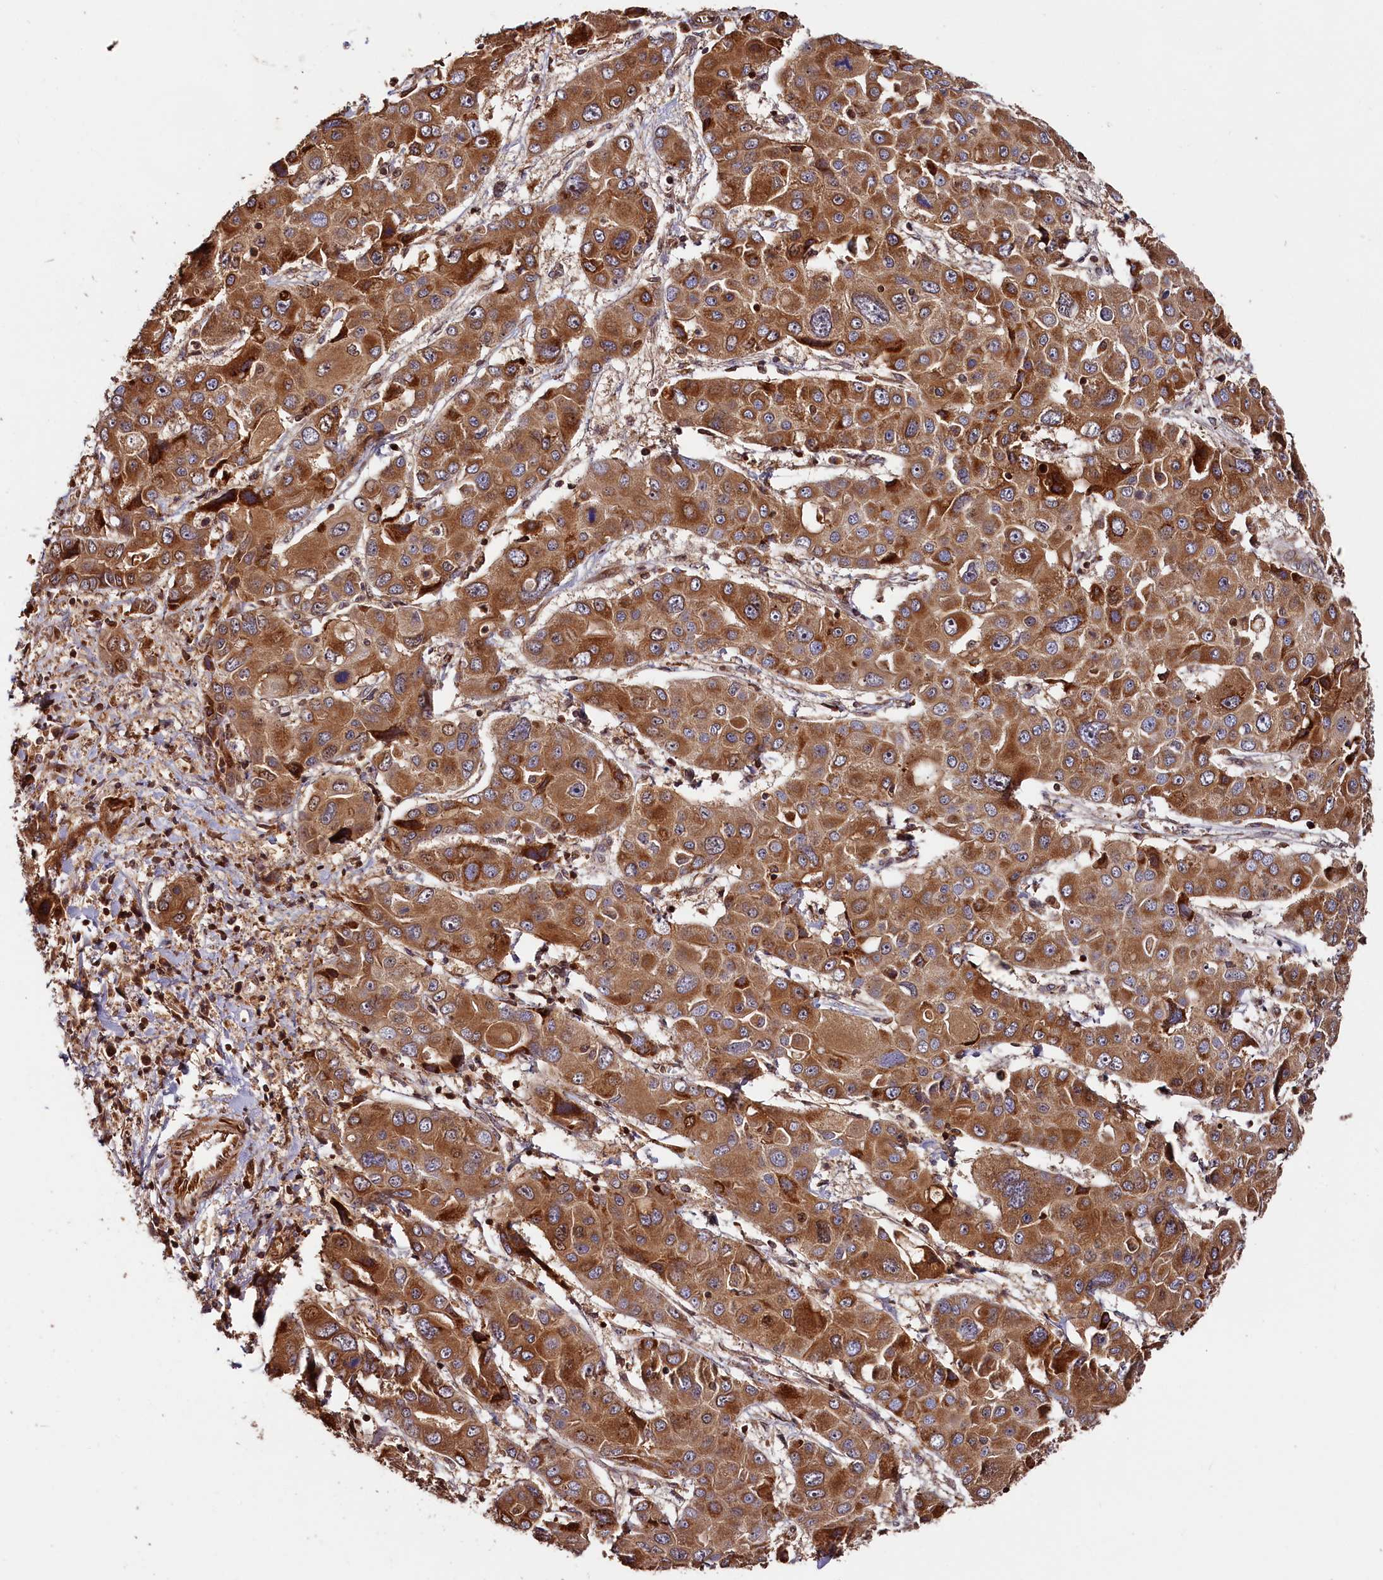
{"staining": {"intensity": "strong", "quantity": ">75%", "location": "cytoplasmic/membranous"}, "tissue": "liver cancer", "cell_type": "Tumor cells", "image_type": "cancer", "snomed": [{"axis": "morphology", "description": "Cholangiocarcinoma"}, {"axis": "topography", "description": "Liver"}], "caption": "DAB immunohistochemical staining of human liver cancer reveals strong cytoplasmic/membranous protein positivity in about >75% of tumor cells. The protein of interest is shown in brown color, while the nuclei are stained blue.", "gene": "HMOX2", "patient": {"sex": "male", "age": 67}}